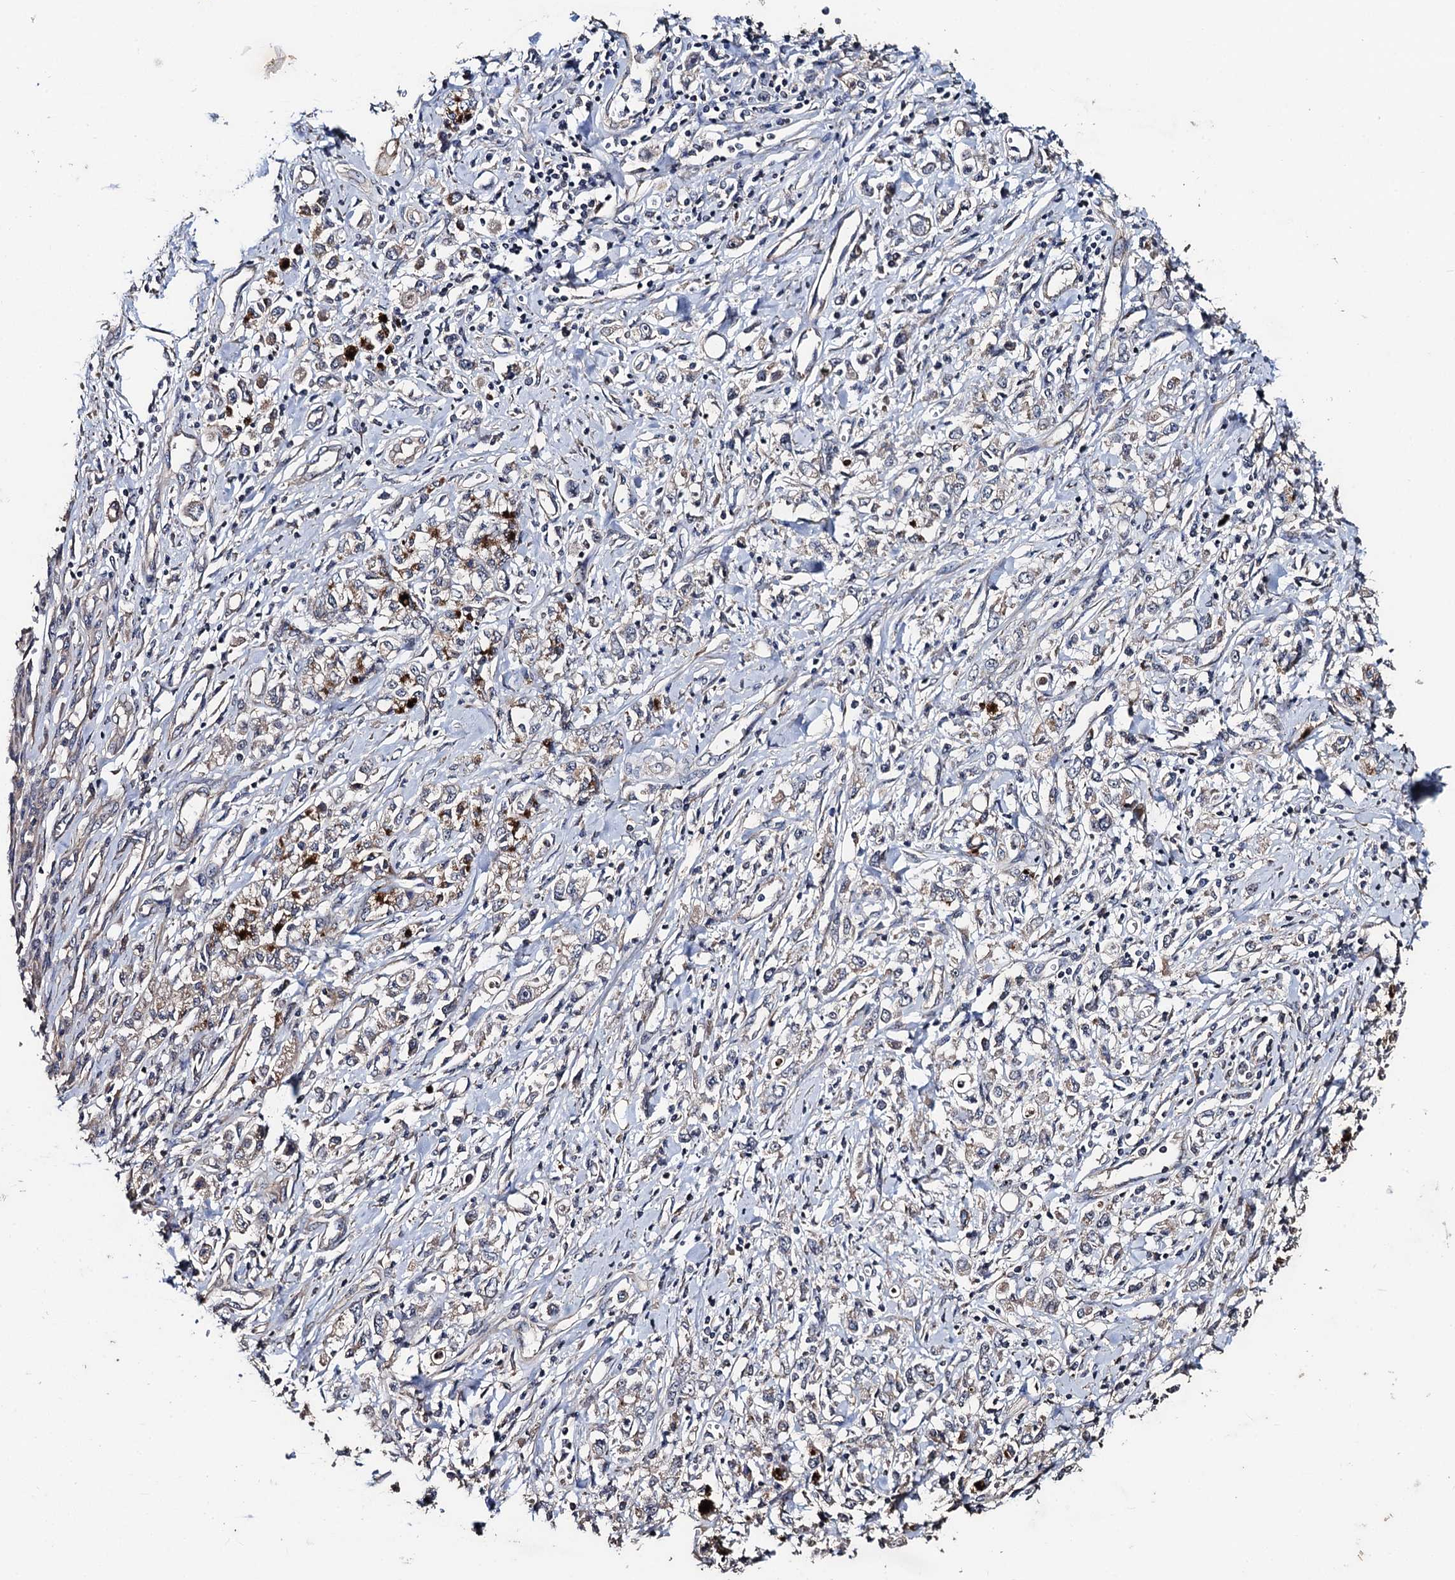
{"staining": {"intensity": "weak", "quantity": "25%-75%", "location": "cytoplasmic/membranous"}, "tissue": "stomach cancer", "cell_type": "Tumor cells", "image_type": "cancer", "snomed": [{"axis": "morphology", "description": "Adenocarcinoma, NOS"}, {"axis": "topography", "description": "Stomach"}], "caption": "This image shows stomach cancer (adenocarcinoma) stained with immunohistochemistry (IHC) to label a protein in brown. The cytoplasmic/membranous of tumor cells show weak positivity for the protein. Nuclei are counter-stained blue.", "gene": "PPTC7", "patient": {"sex": "female", "age": 76}}